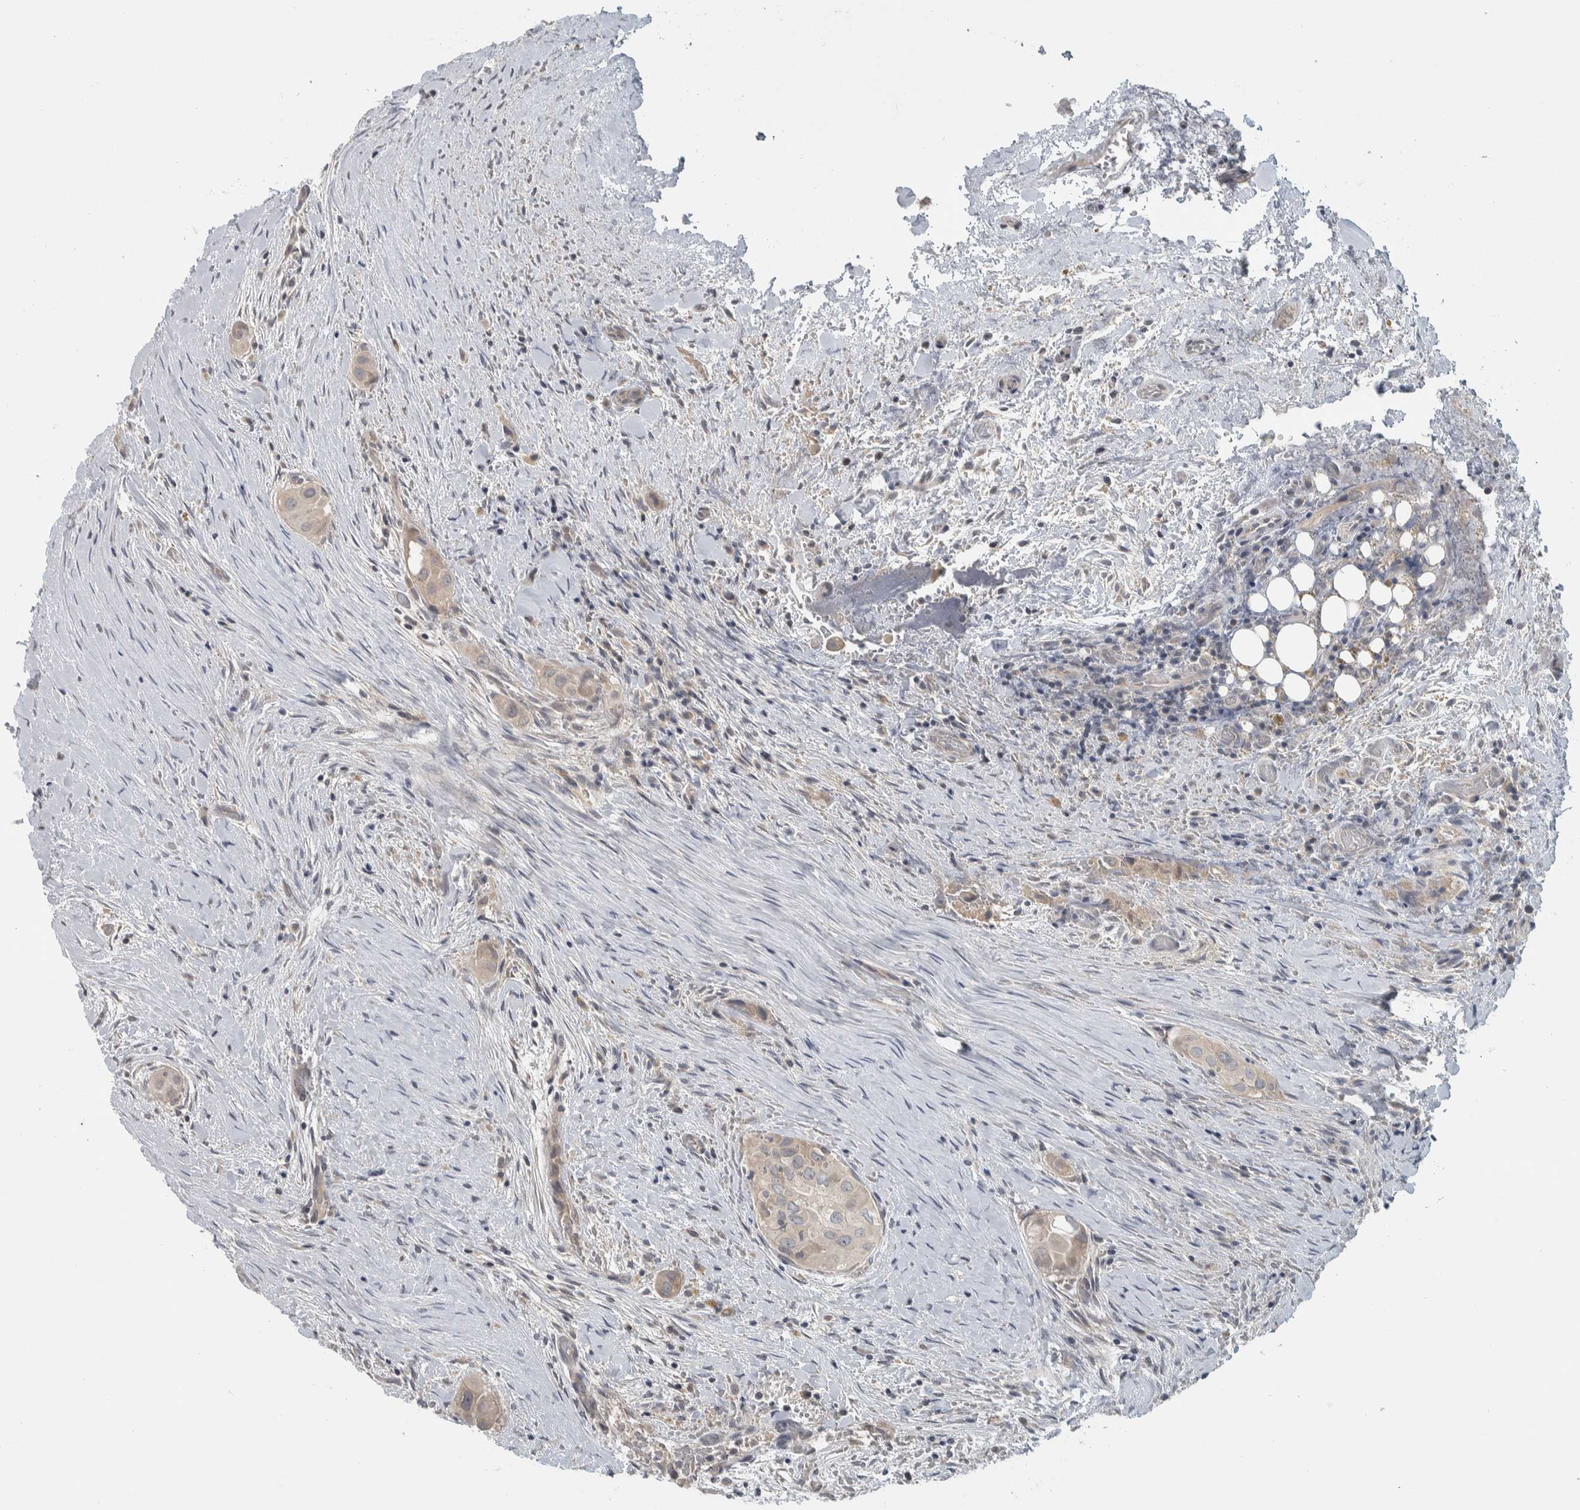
{"staining": {"intensity": "weak", "quantity": "<25%", "location": "cytoplasmic/membranous"}, "tissue": "thyroid cancer", "cell_type": "Tumor cells", "image_type": "cancer", "snomed": [{"axis": "morphology", "description": "Papillary adenocarcinoma, NOS"}, {"axis": "topography", "description": "Thyroid gland"}], "caption": "Immunohistochemical staining of human papillary adenocarcinoma (thyroid) exhibits no significant positivity in tumor cells.", "gene": "AFP", "patient": {"sex": "female", "age": 59}}